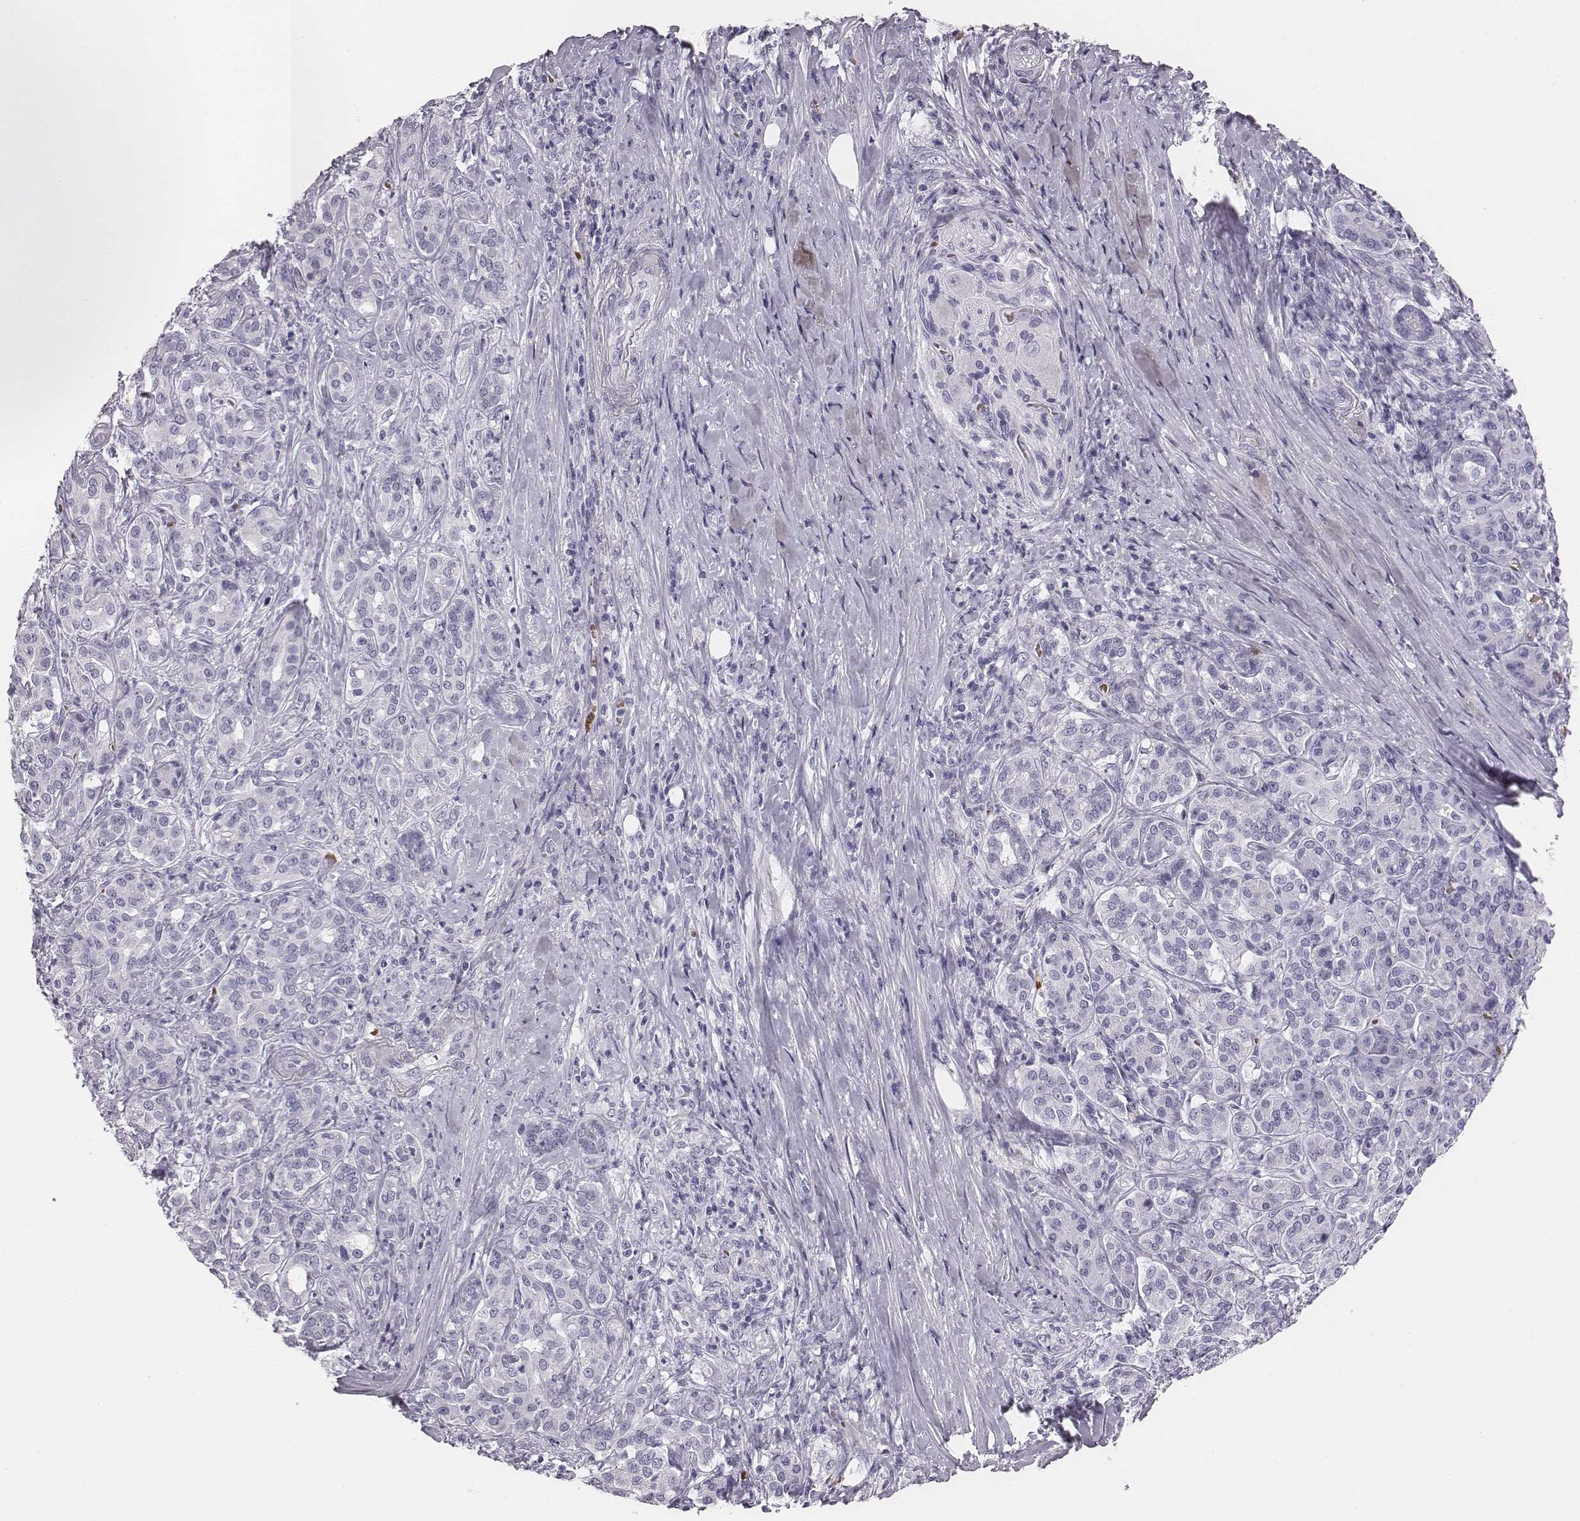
{"staining": {"intensity": "negative", "quantity": "none", "location": "none"}, "tissue": "pancreatic cancer", "cell_type": "Tumor cells", "image_type": "cancer", "snomed": [{"axis": "morphology", "description": "Normal tissue, NOS"}, {"axis": "morphology", "description": "Inflammation, NOS"}, {"axis": "morphology", "description": "Adenocarcinoma, NOS"}, {"axis": "topography", "description": "Pancreas"}], "caption": "DAB (3,3'-diaminobenzidine) immunohistochemical staining of pancreatic adenocarcinoma demonstrates no significant expression in tumor cells. (Brightfield microscopy of DAB immunohistochemistry at high magnification).", "gene": "HBZ", "patient": {"sex": "male", "age": 57}}